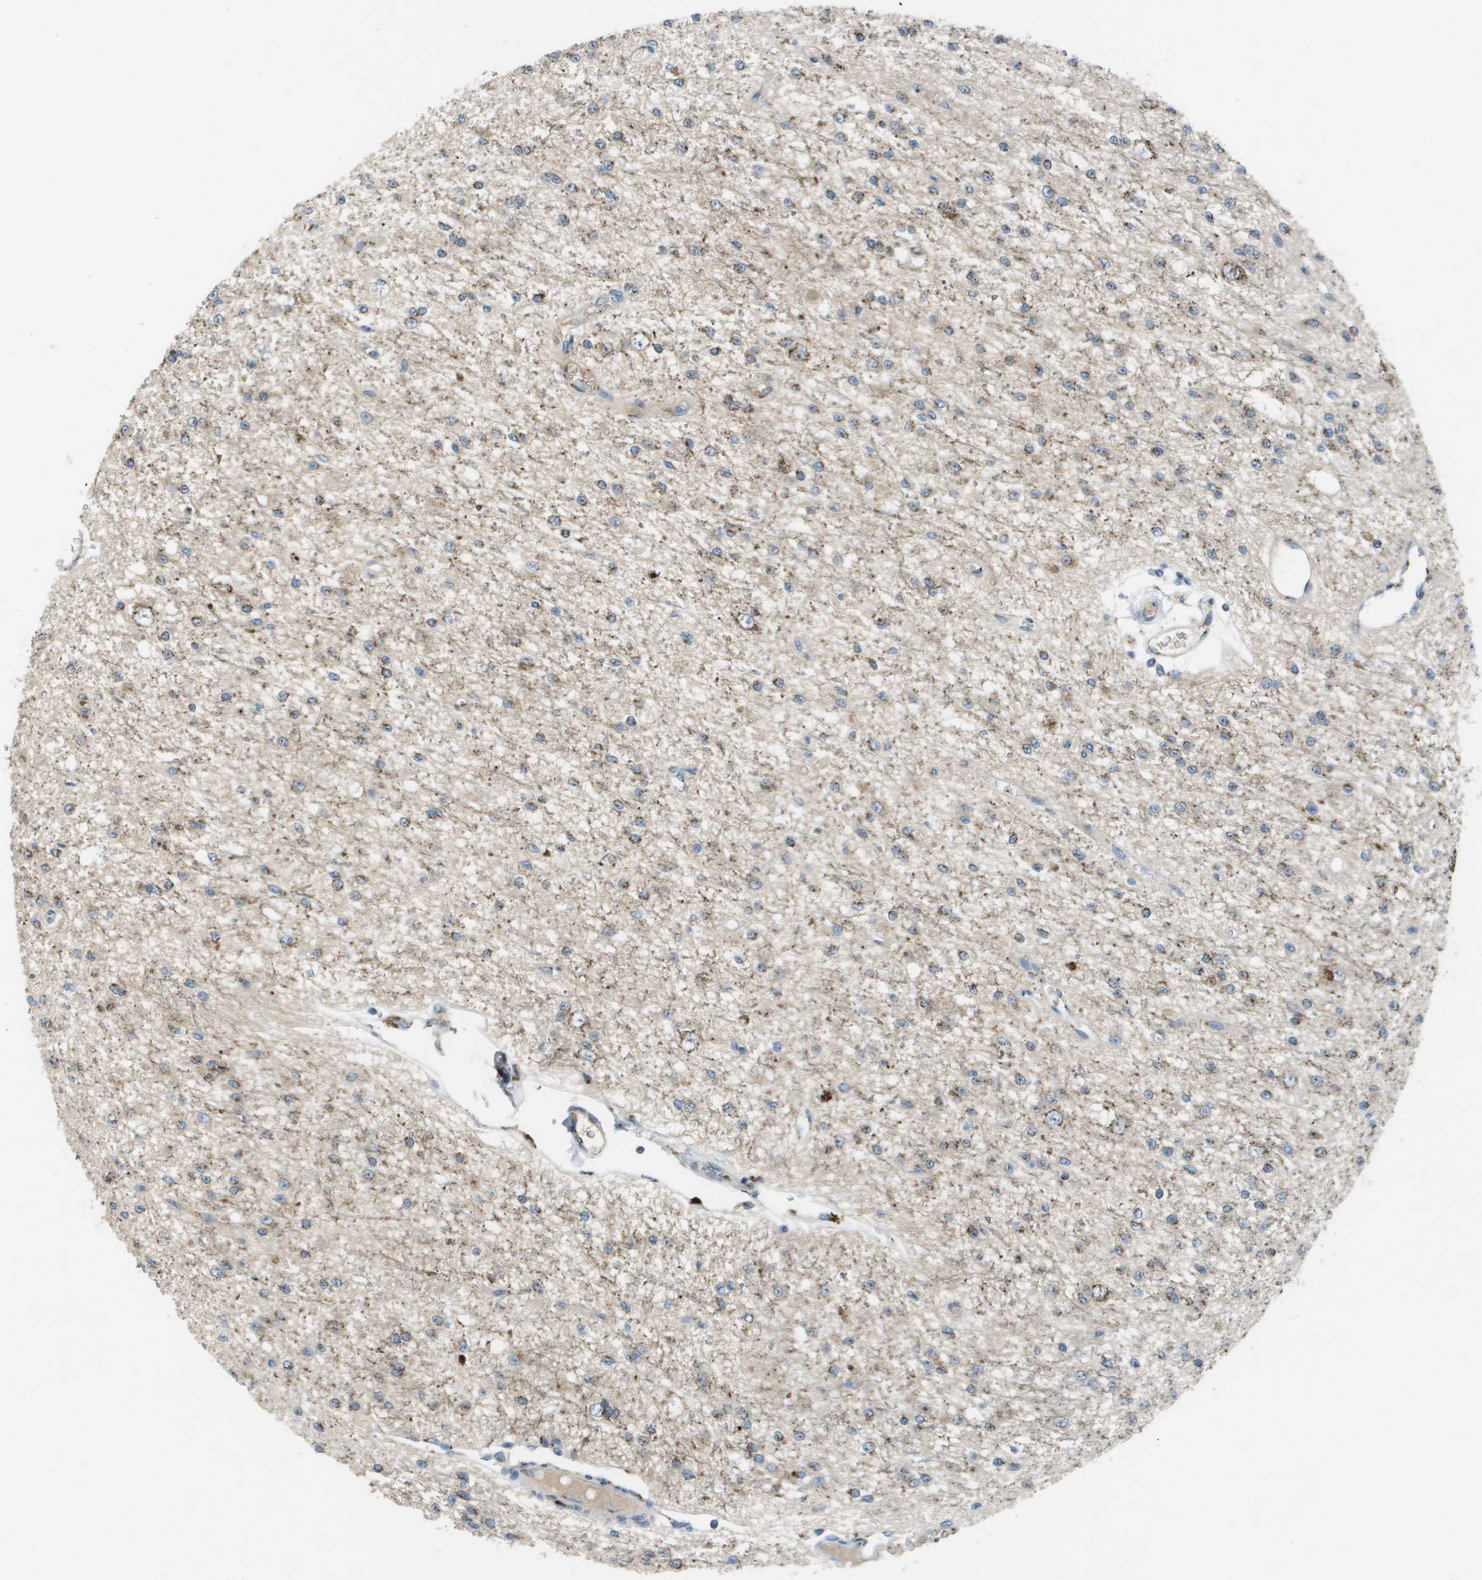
{"staining": {"intensity": "moderate", "quantity": "25%-75%", "location": "cytoplasmic/membranous"}, "tissue": "glioma", "cell_type": "Tumor cells", "image_type": "cancer", "snomed": [{"axis": "morphology", "description": "Glioma, malignant, Low grade"}, {"axis": "topography", "description": "Brain"}], "caption": "Moderate cytoplasmic/membranous staining is identified in approximately 25%-75% of tumor cells in glioma.", "gene": "QSOX2", "patient": {"sex": "male", "age": 38}}